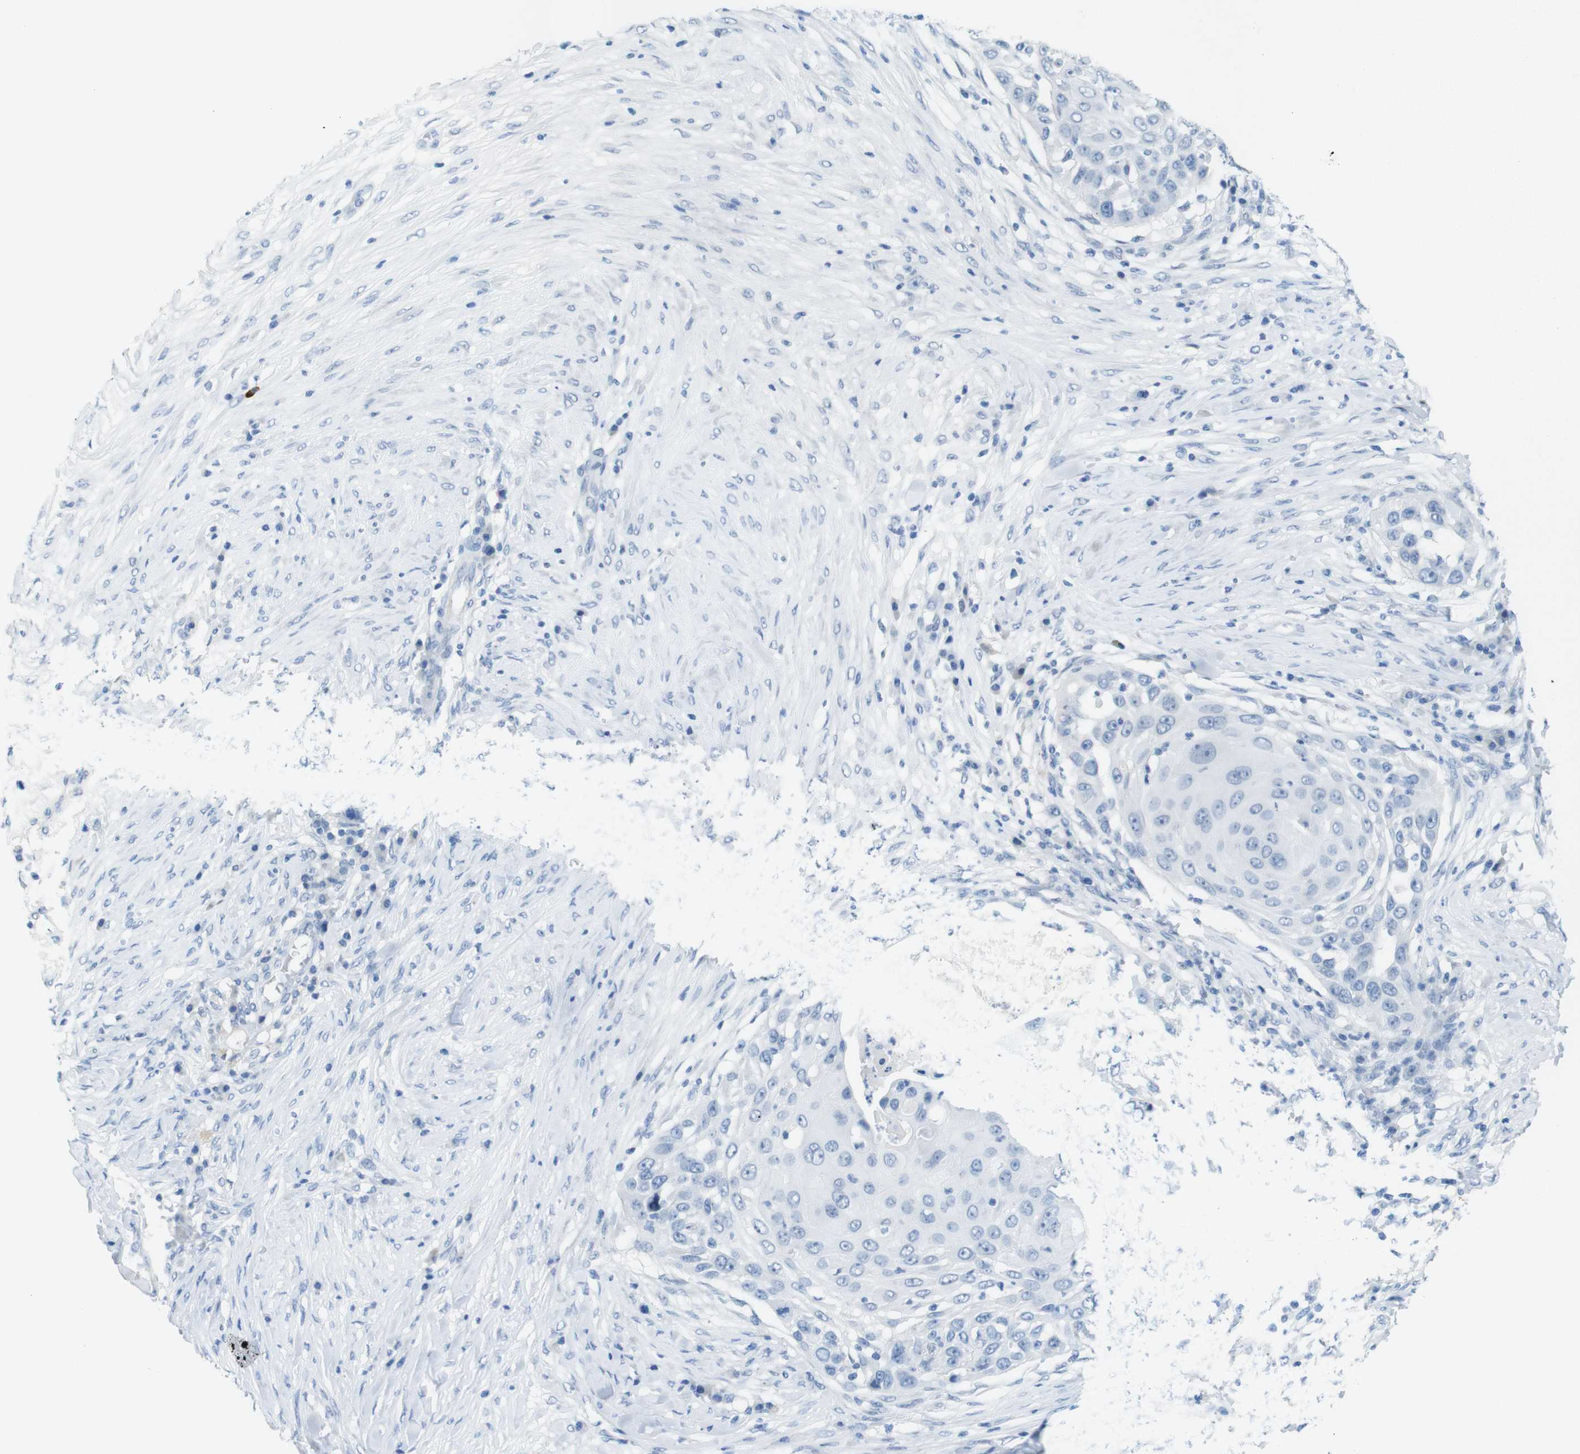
{"staining": {"intensity": "negative", "quantity": "none", "location": "none"}, "tissue": "skin cancer", "cell_type": "Tumor cells", "image_type": "cancer", "snomed": [{"axis": "morphology", "description": "Squamous cell carcinoma, NOS"}, {"axis": "topography", "description": "Skin"}], "caption": "Immunohistochemical staining of skin squamous cell carcinoma displays no significant staining in tumor cells.", "gene": "OPN1SW", "patient": {"sex": "female", "age": 44}}